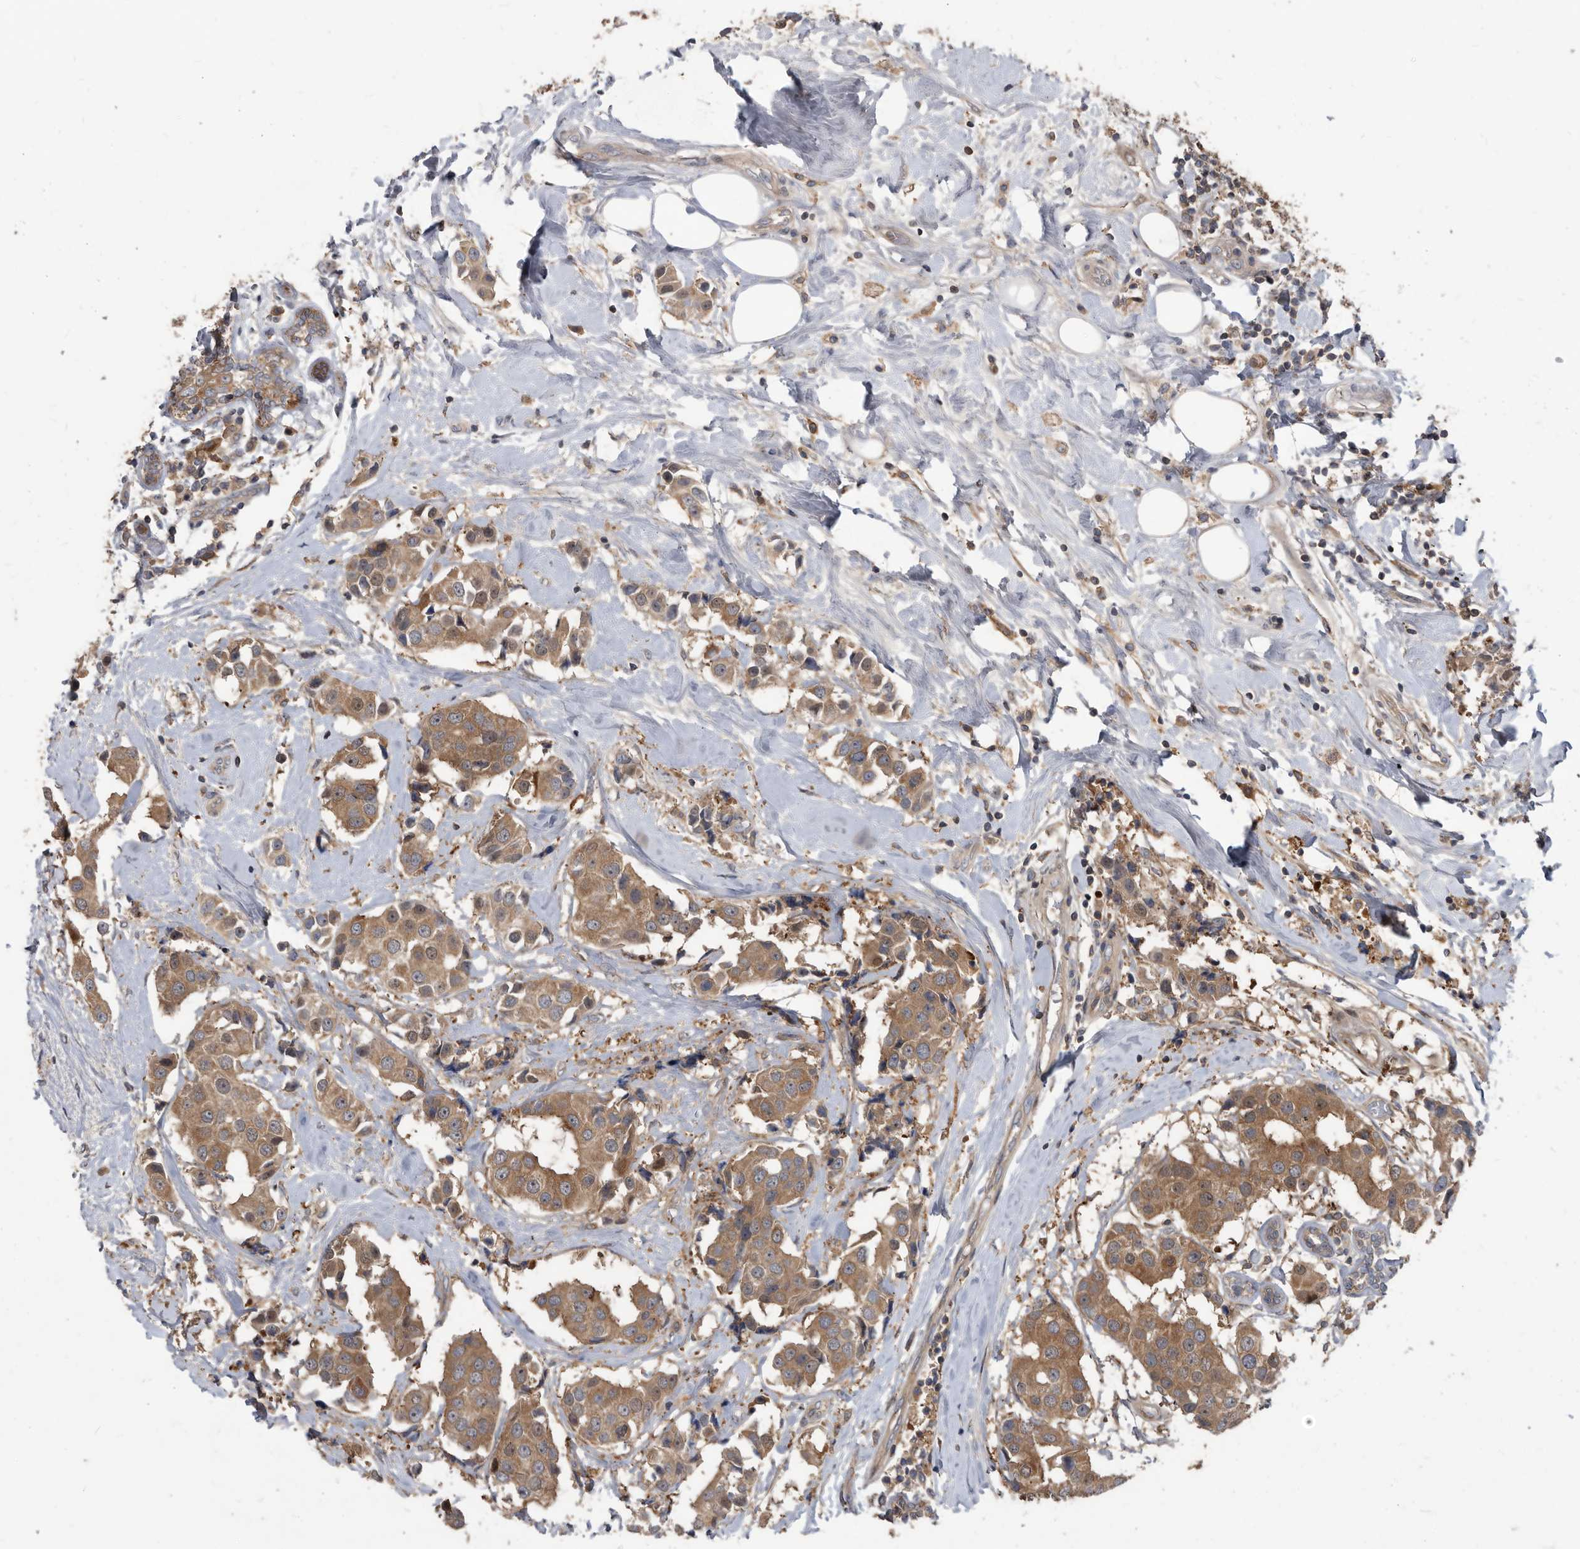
{"staining": {"intensity": "moderate", "quantity": ">75%", "location": "cytoplasmic/membranous"}, "tissue": "breast cancer", "cell_type": "Tumor cells", "image_type": "cancer", "snomed": [{"axis": "morphology", "description": "Normal tissue, NOS"}, {"axis": "morphology", "description": "Duct carcinoma"}, {"axis": "topography", "description": "Breast"}], "caption": "A photomicrograph showing moderate cytoplasmic/membranous staining in approximately >75% of tumor cells in breast intraductal carcinoma, as visualized by brown immunohistochemical staining.", "gene": "APEH", "patient": {"sex": "female", "age": 39}}